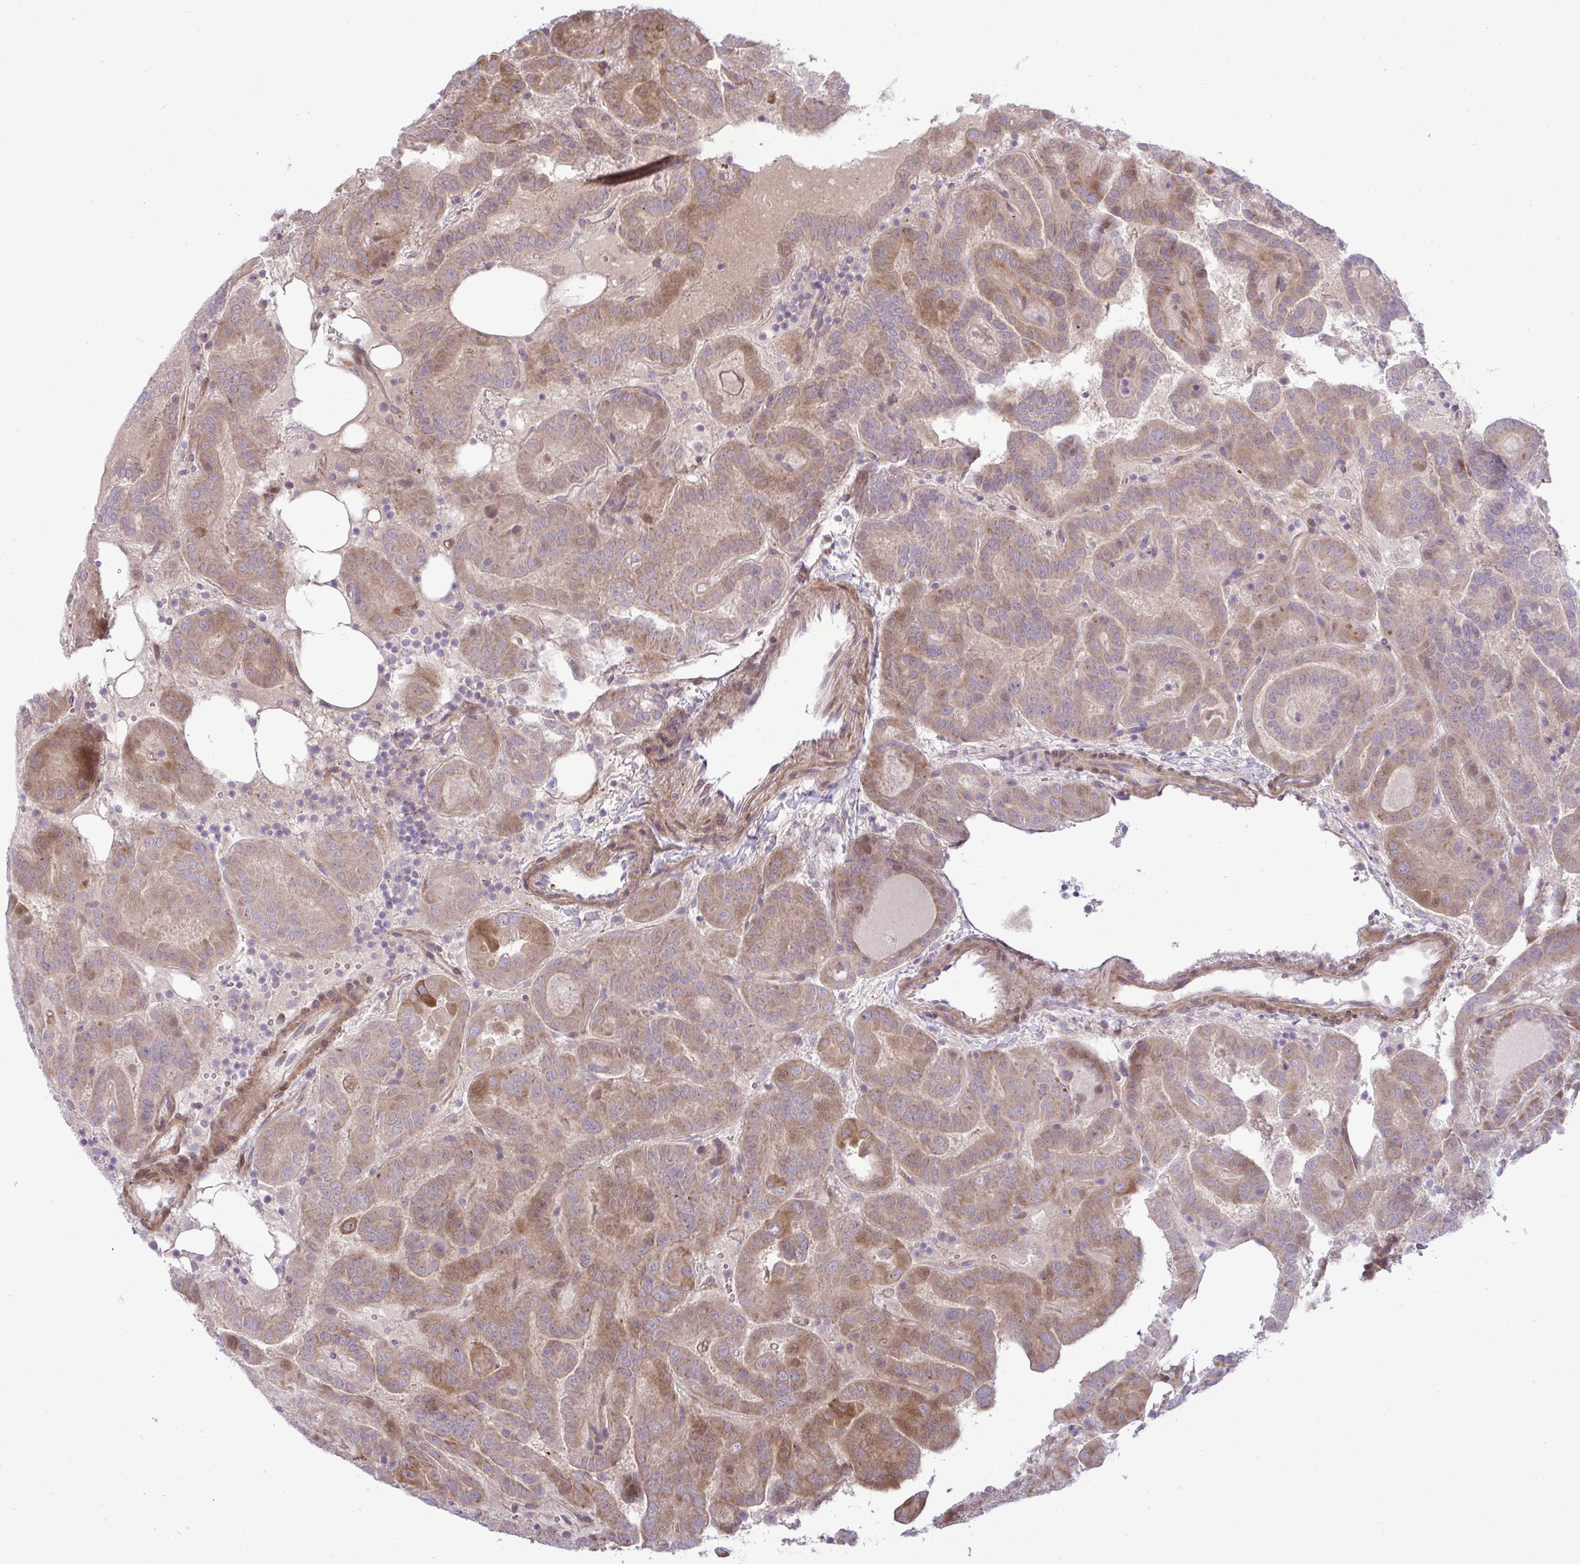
{"staining": {"intensity": "moderate", "quantity": ">75%", "location": "cytoplasmic/membranous"}, "tissue": "thyroid cancer", "cell_type": "Tumor cells", "image_type": "cancer", "snomed": [{"axis": "morphology", "description": "Papillary adenocarcinoma, NOS"}, {"axis": "topography", "description": "Thyroid gland"}], "caption": "A photomicrograph of human thyroid cancer stained for a protein reveals moderate cytoplasmic/membranous brown staining in tumor cells.", "gene": "ZSCAN9", "patient": {"sex": "female", "age": 46}}